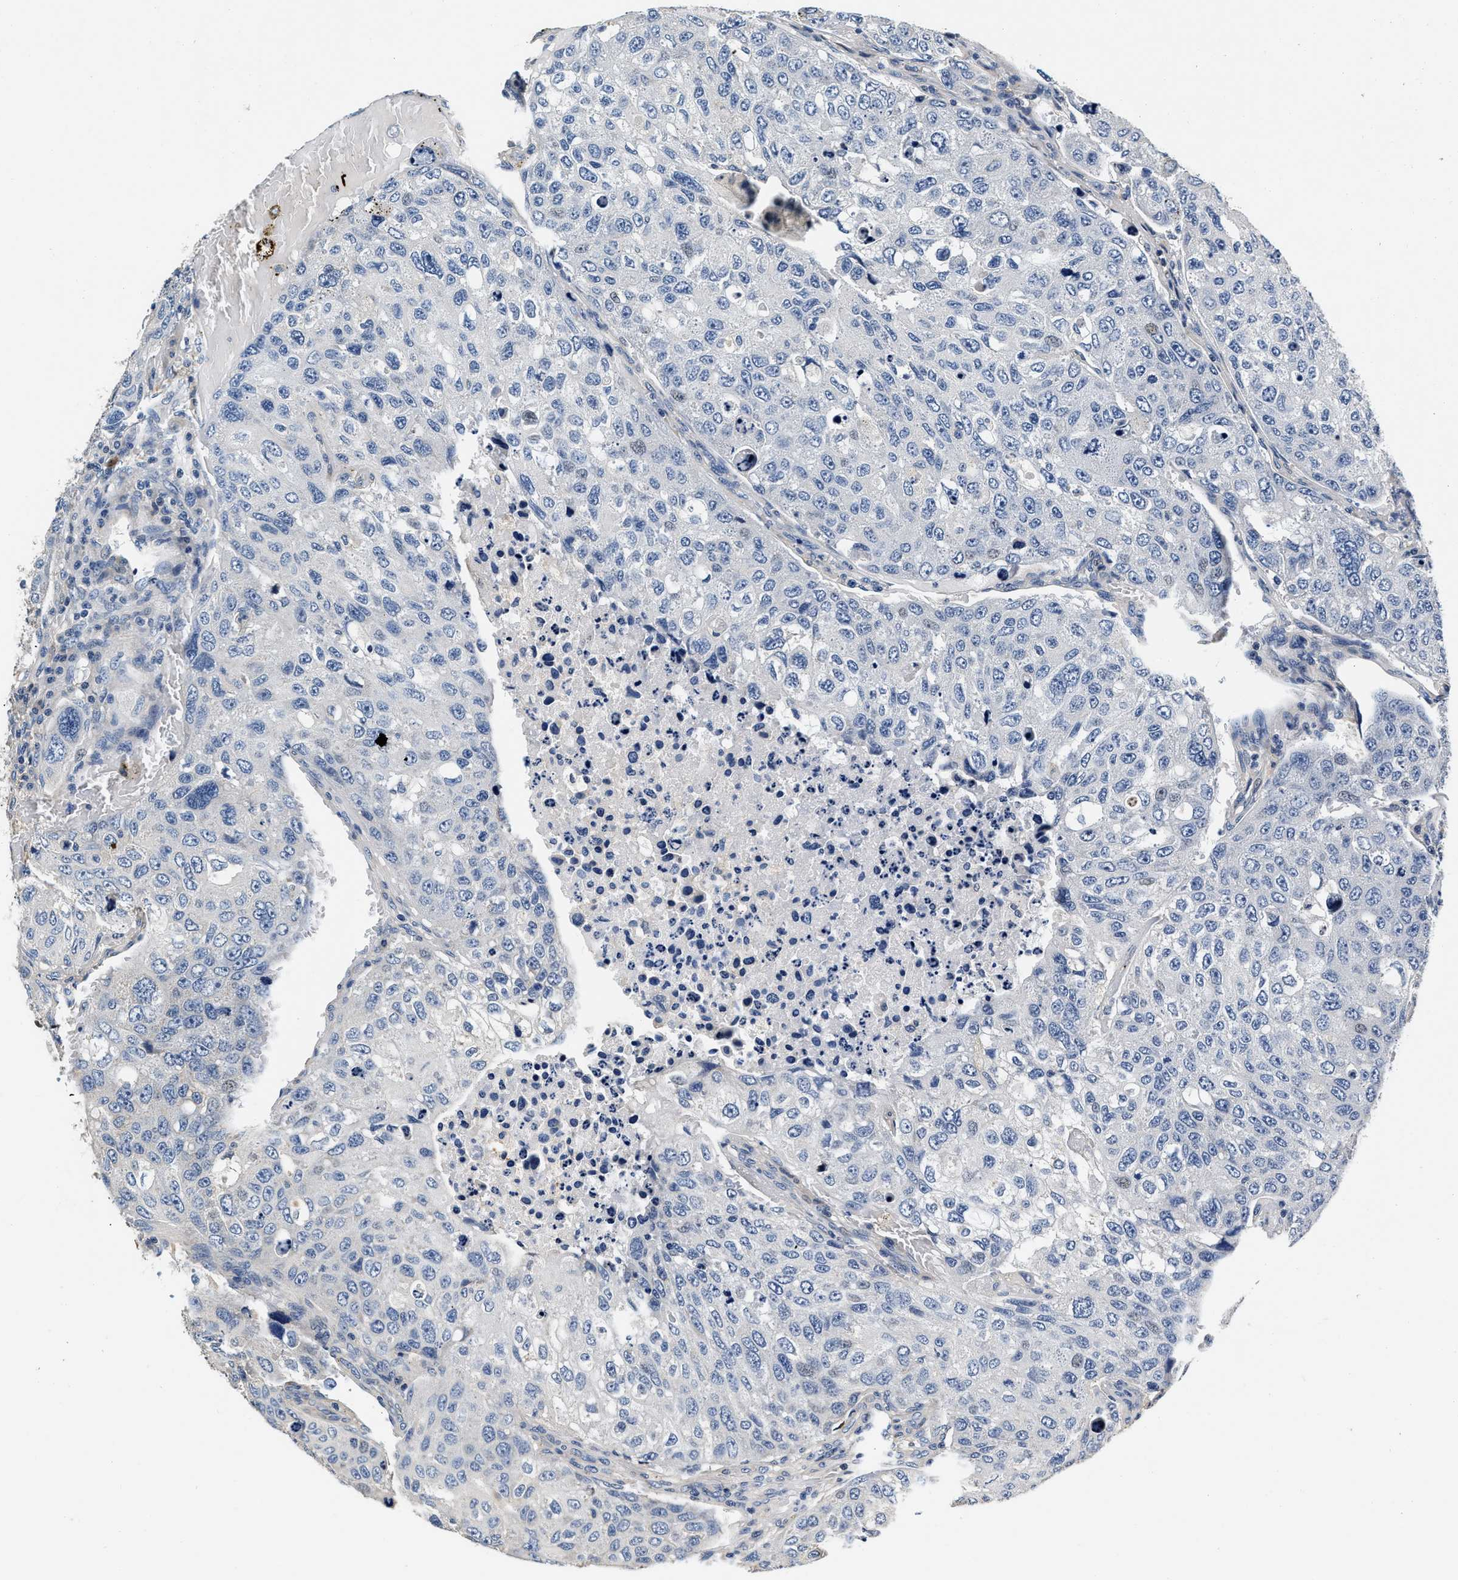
{"staining": {"intensity": "negative", "quantity": "none", "location": "none"}, "tissue": "urothelial cancer", "cell_type": "Tumor cells", "image_type": "cancer", "snomed": [{"axis": "morphology", "description": "Urothelial carcinoma, High grade"}, {"axis": "topography", "description": "Lymph node"}, {"axis": "topography", "description": "Urinary bladder"}], "caption": "Tumor cells show no significant expression in urothelial cancer.", "gene": "ABCG8", "patient": {"sex": "male", "age": 51}}